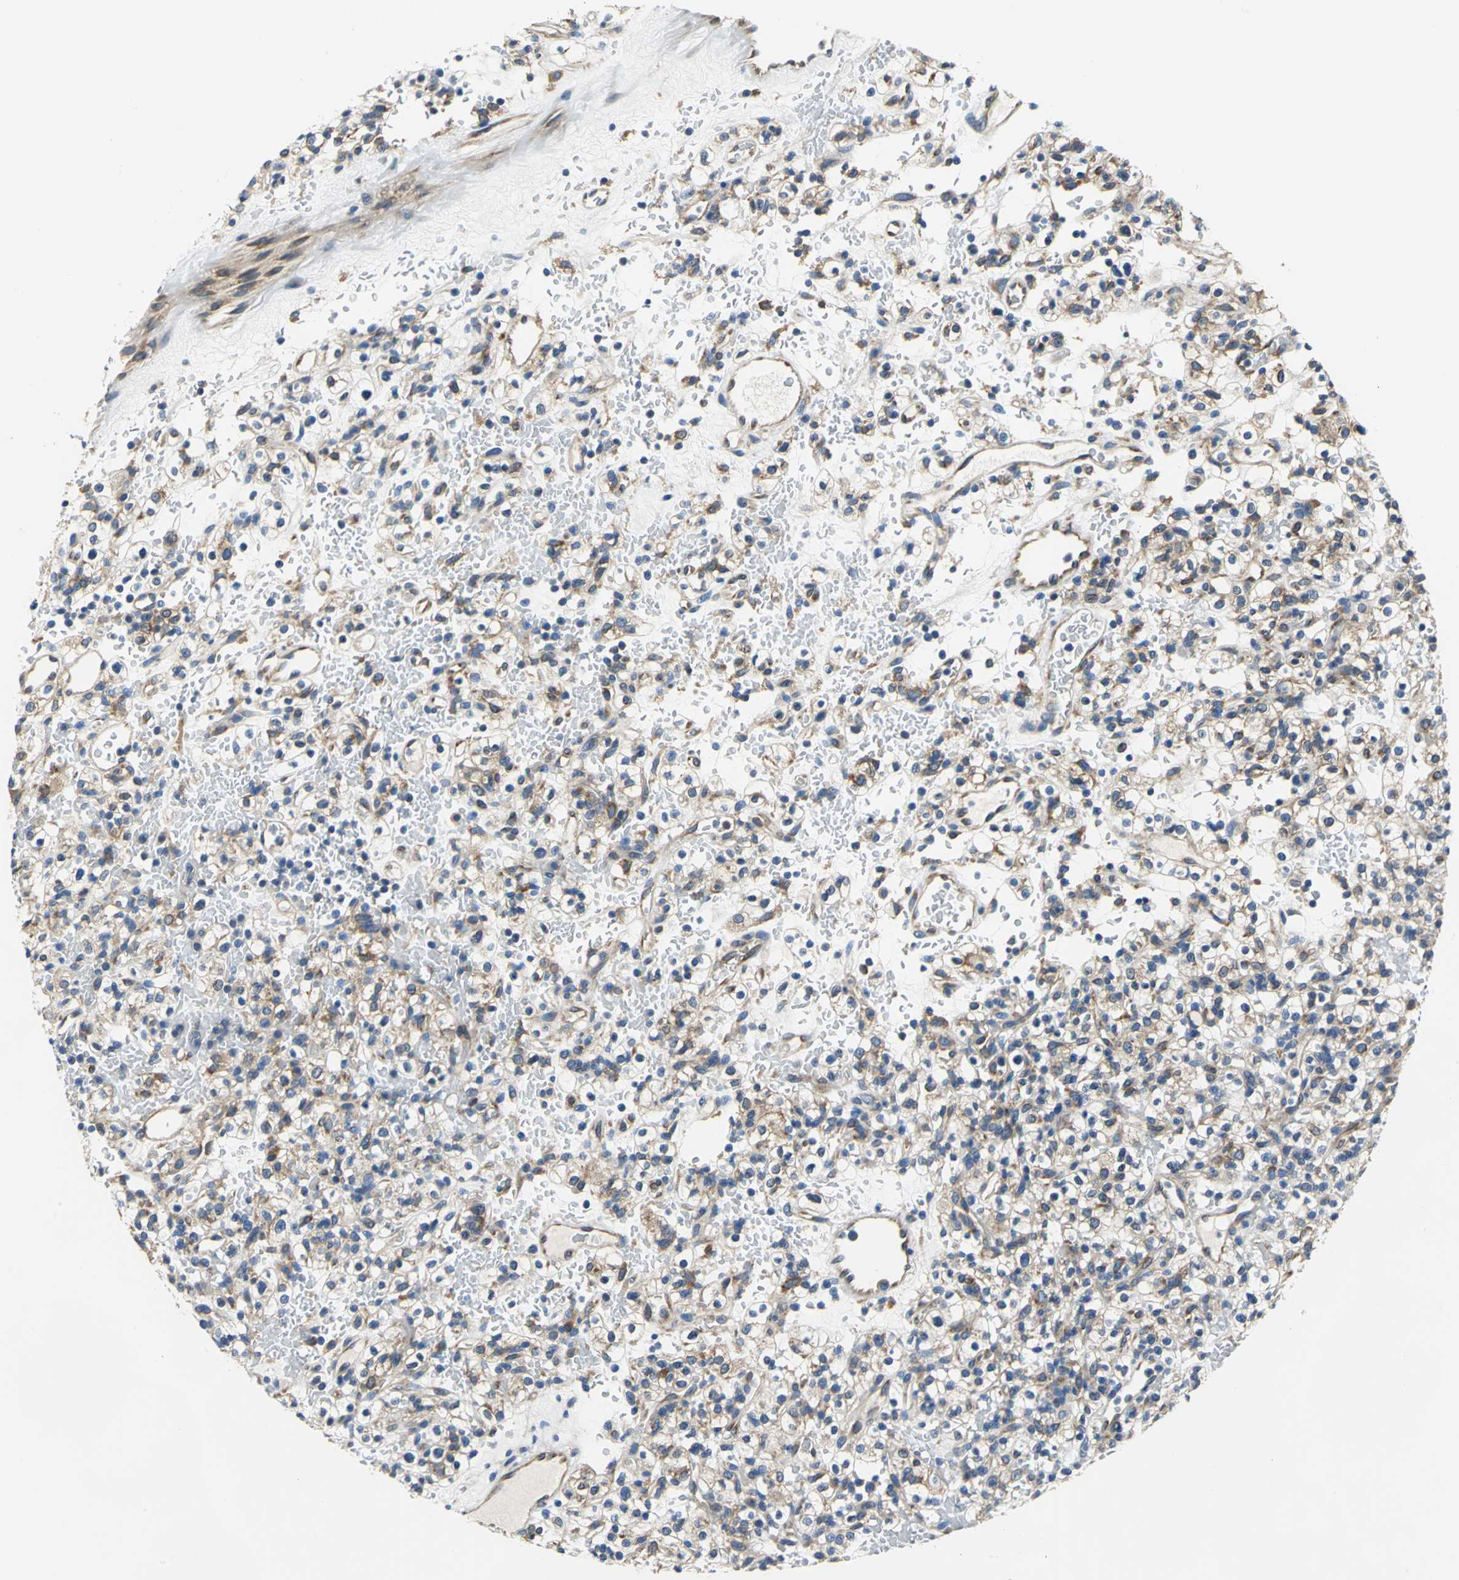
{"staining": {"intensity": "moderate", "quantity": "25%-75%", "location": "cytoplasmic/membranous"}, "tissue": "renal cancer", "cell_type": "Tumor cells", "image_type": "cancer", "snomed": [{"axis": "morphology", "description": "Normal tissue, NOS"}, {"axis": "morphology", "description": "Adenocarcinoma, NOS"}, {"axis": "topography", "description": "Kidney"}], "caption": "This is a micrograph of immunohistochemistry staining of renal adenocarcinoma, which shows moderate positivity in the cytoplasmic/membranous of tumor cells.", "gene": "TRIM25", "patient": {"sex": "female", "age": 72}}